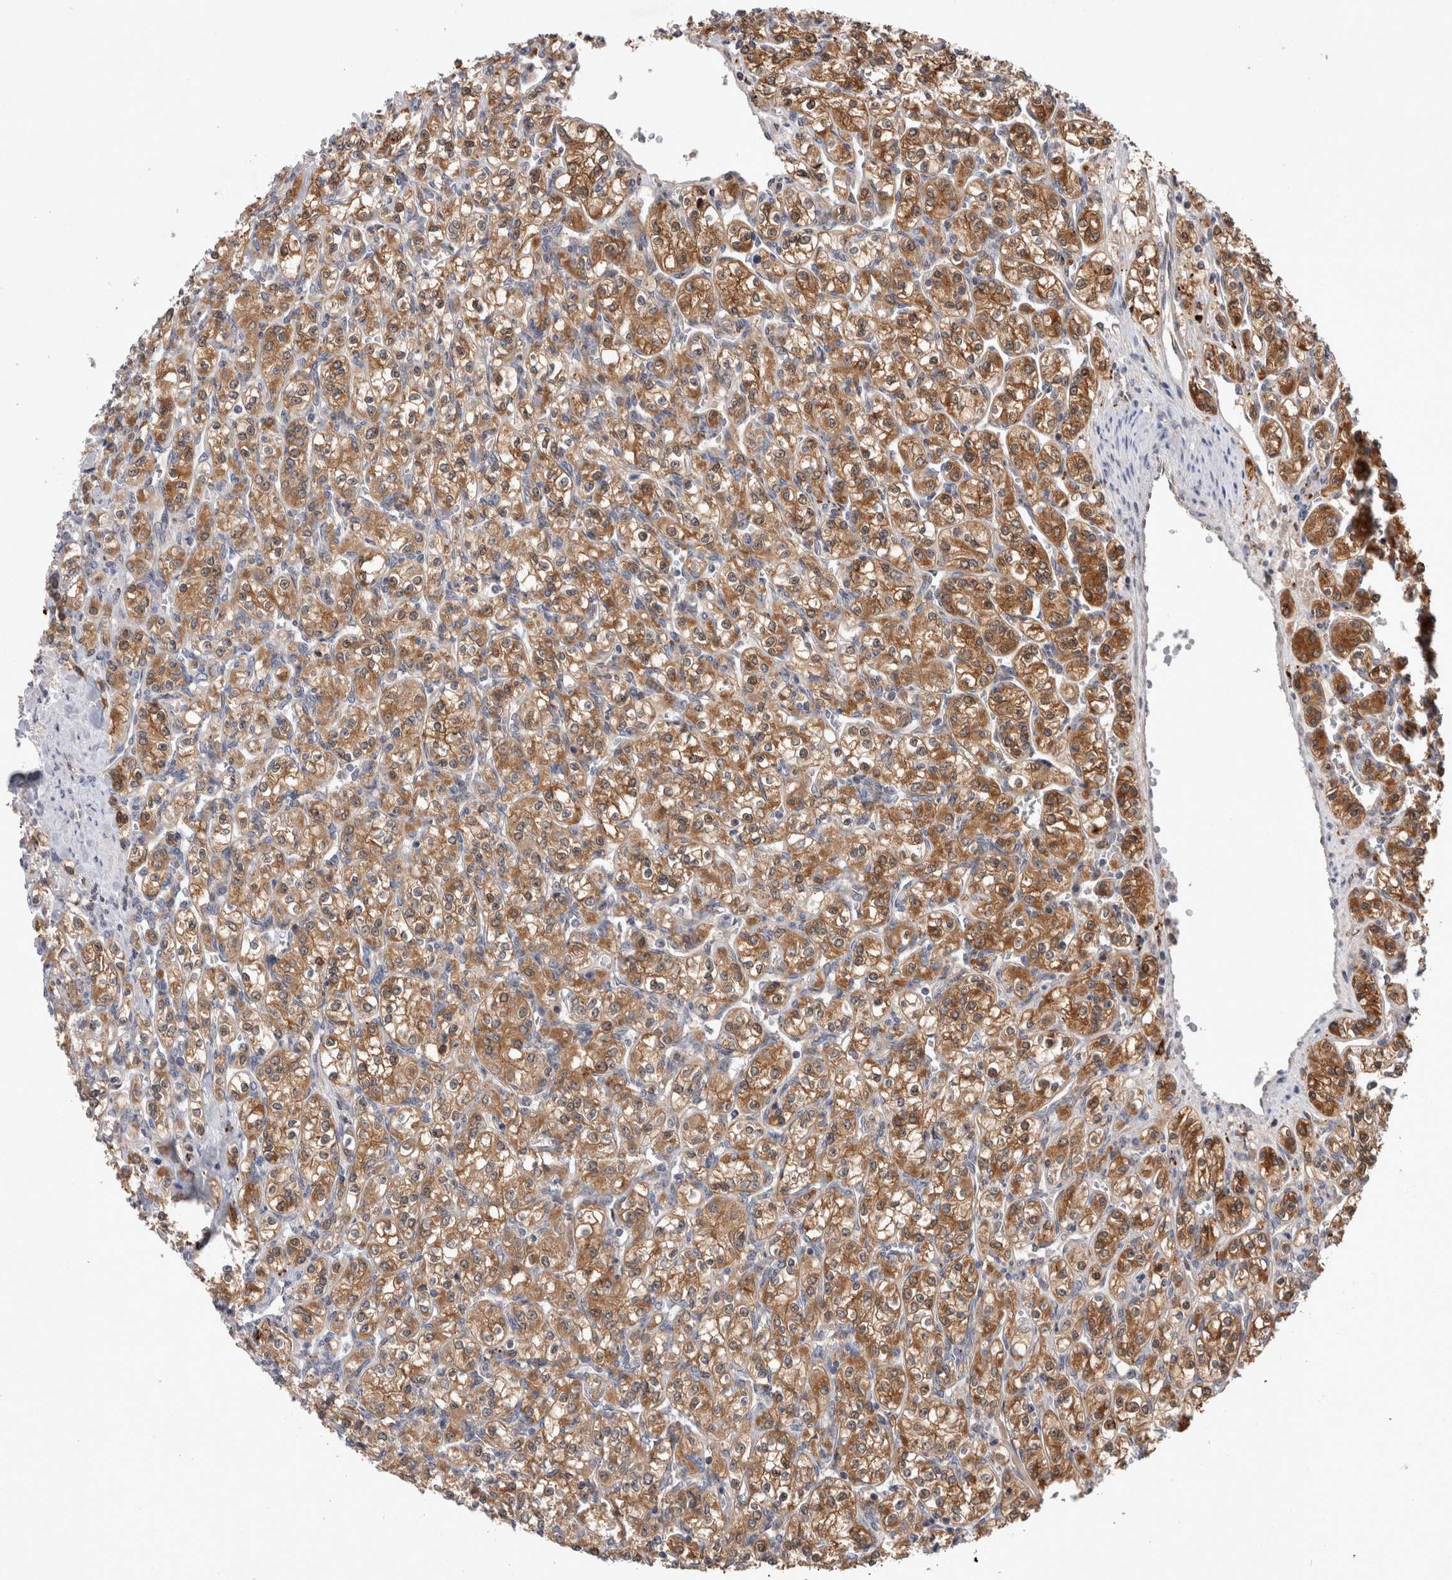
{"staining": {"intensity": "moderate", "quantity": ">75%", "location": "cytoplasmic/membranous"}, "tissue": "renal cancer", "cell_type": "Tumor cells", "image_type": "cancer", "snomed": [{"axis": "morphology", "description": "Adenocarcinoma, NOS"}, {"axis": "topography", "description": "Kidney"}], "caption": "Renal cancer tissue exhibits moderate cytoplasmic/membranous expression in approximately >75% of tumor cells", "gene": "MRPL37", "patient": {"sex": "male", "age": 77}}